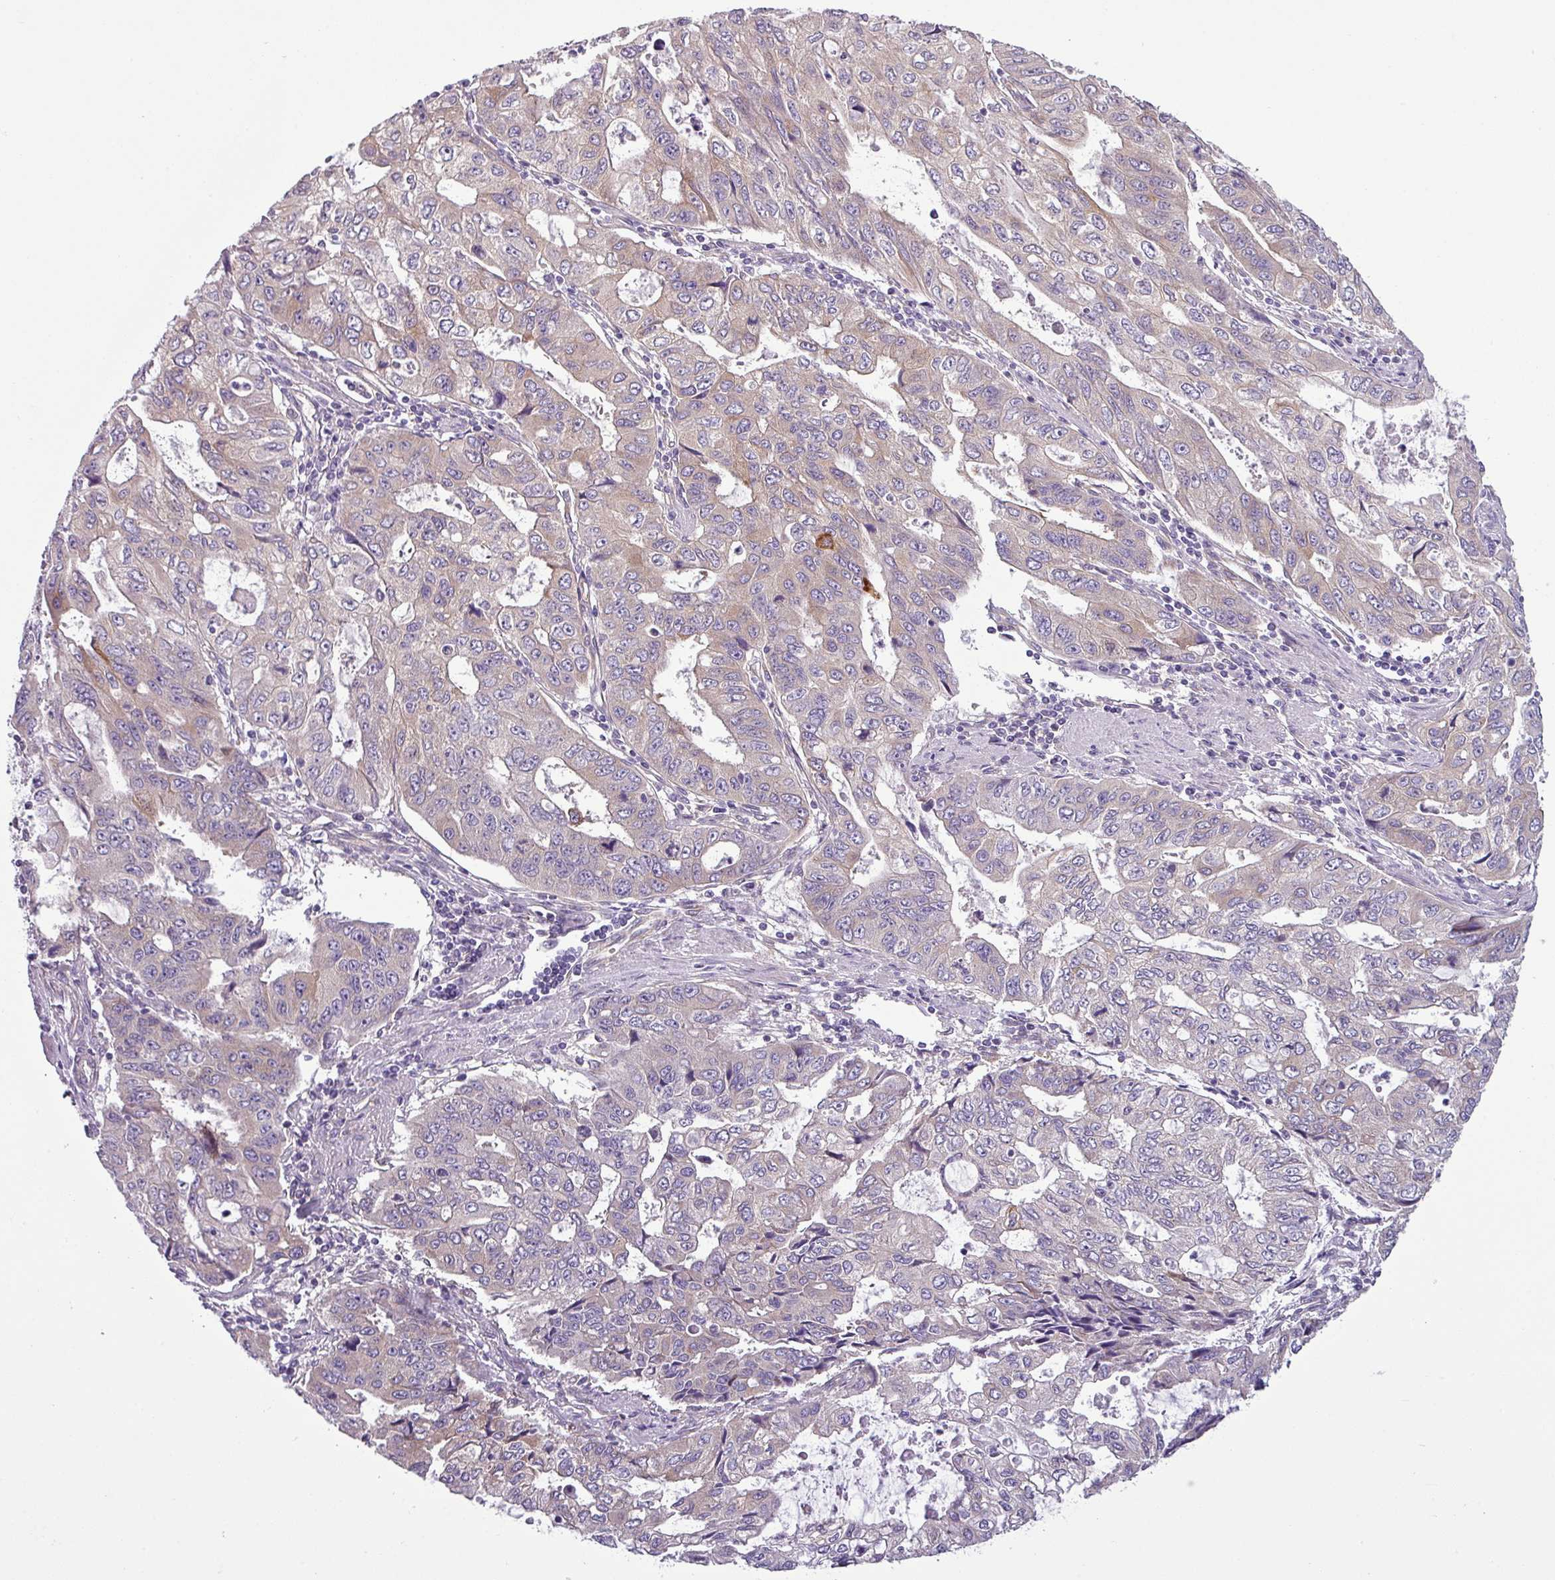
{"staining": {"intensity": "weak", "quantity": "25%-75%", "location": "cytoplasmic/membranous"}, "tissue": "stomach cancer", "cell_type": "Tumor cells", "image_type": "cancer", "snomed": [{"axis": "morphology", "description": "Adenocarcinoma, NOS"}, {"axis": "topography", "description": "Stomach, upper"}], "caption": "Stomach cancer (adenocarcinoma) stained with IHC reveals weak cytoplasmic/membranous staining in about 25%-75% of tumor cells.", "gene": "TOR1AIP2", "patient": {"sex": "female", "age": 52}}